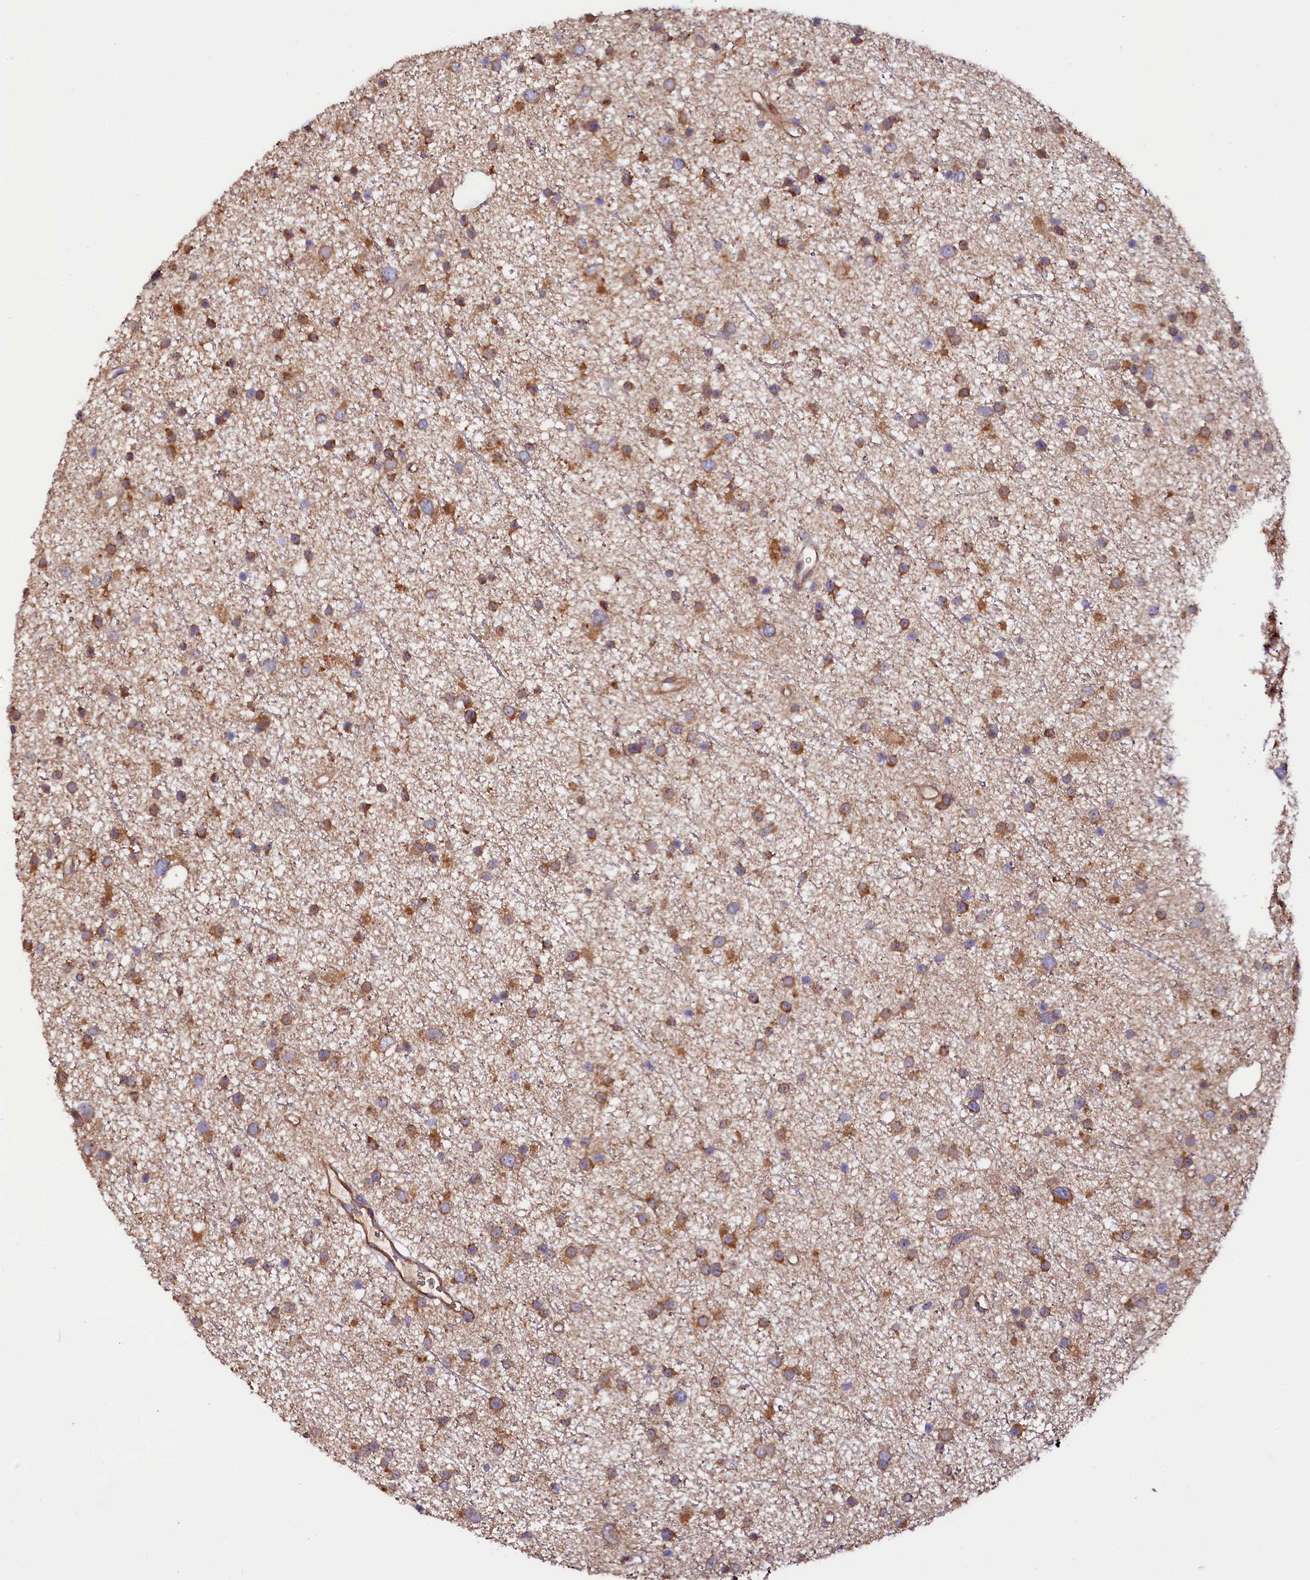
{"staining": {"intensity": "moderate", "quantity": ">75%", "location": "cytoplasmic/membranous"}, "tissue": "glioma", "cell_type": "Tumor cells", "image_type": "cancer", "snomed": [{"axis": "morphology", "description": "Glioma, malignant, Low grade"}, {"axis": "topography", "description": "Cerebral cortex"}], "caption": "The micrograph exhibits a brown stain indicating the presence of a protein in the cytoplasmic/membranous of tumor cells in low-grade glioma (malignant).", "gene": "PDZRN3", "patient": {"sex": "female", "age": 39}}